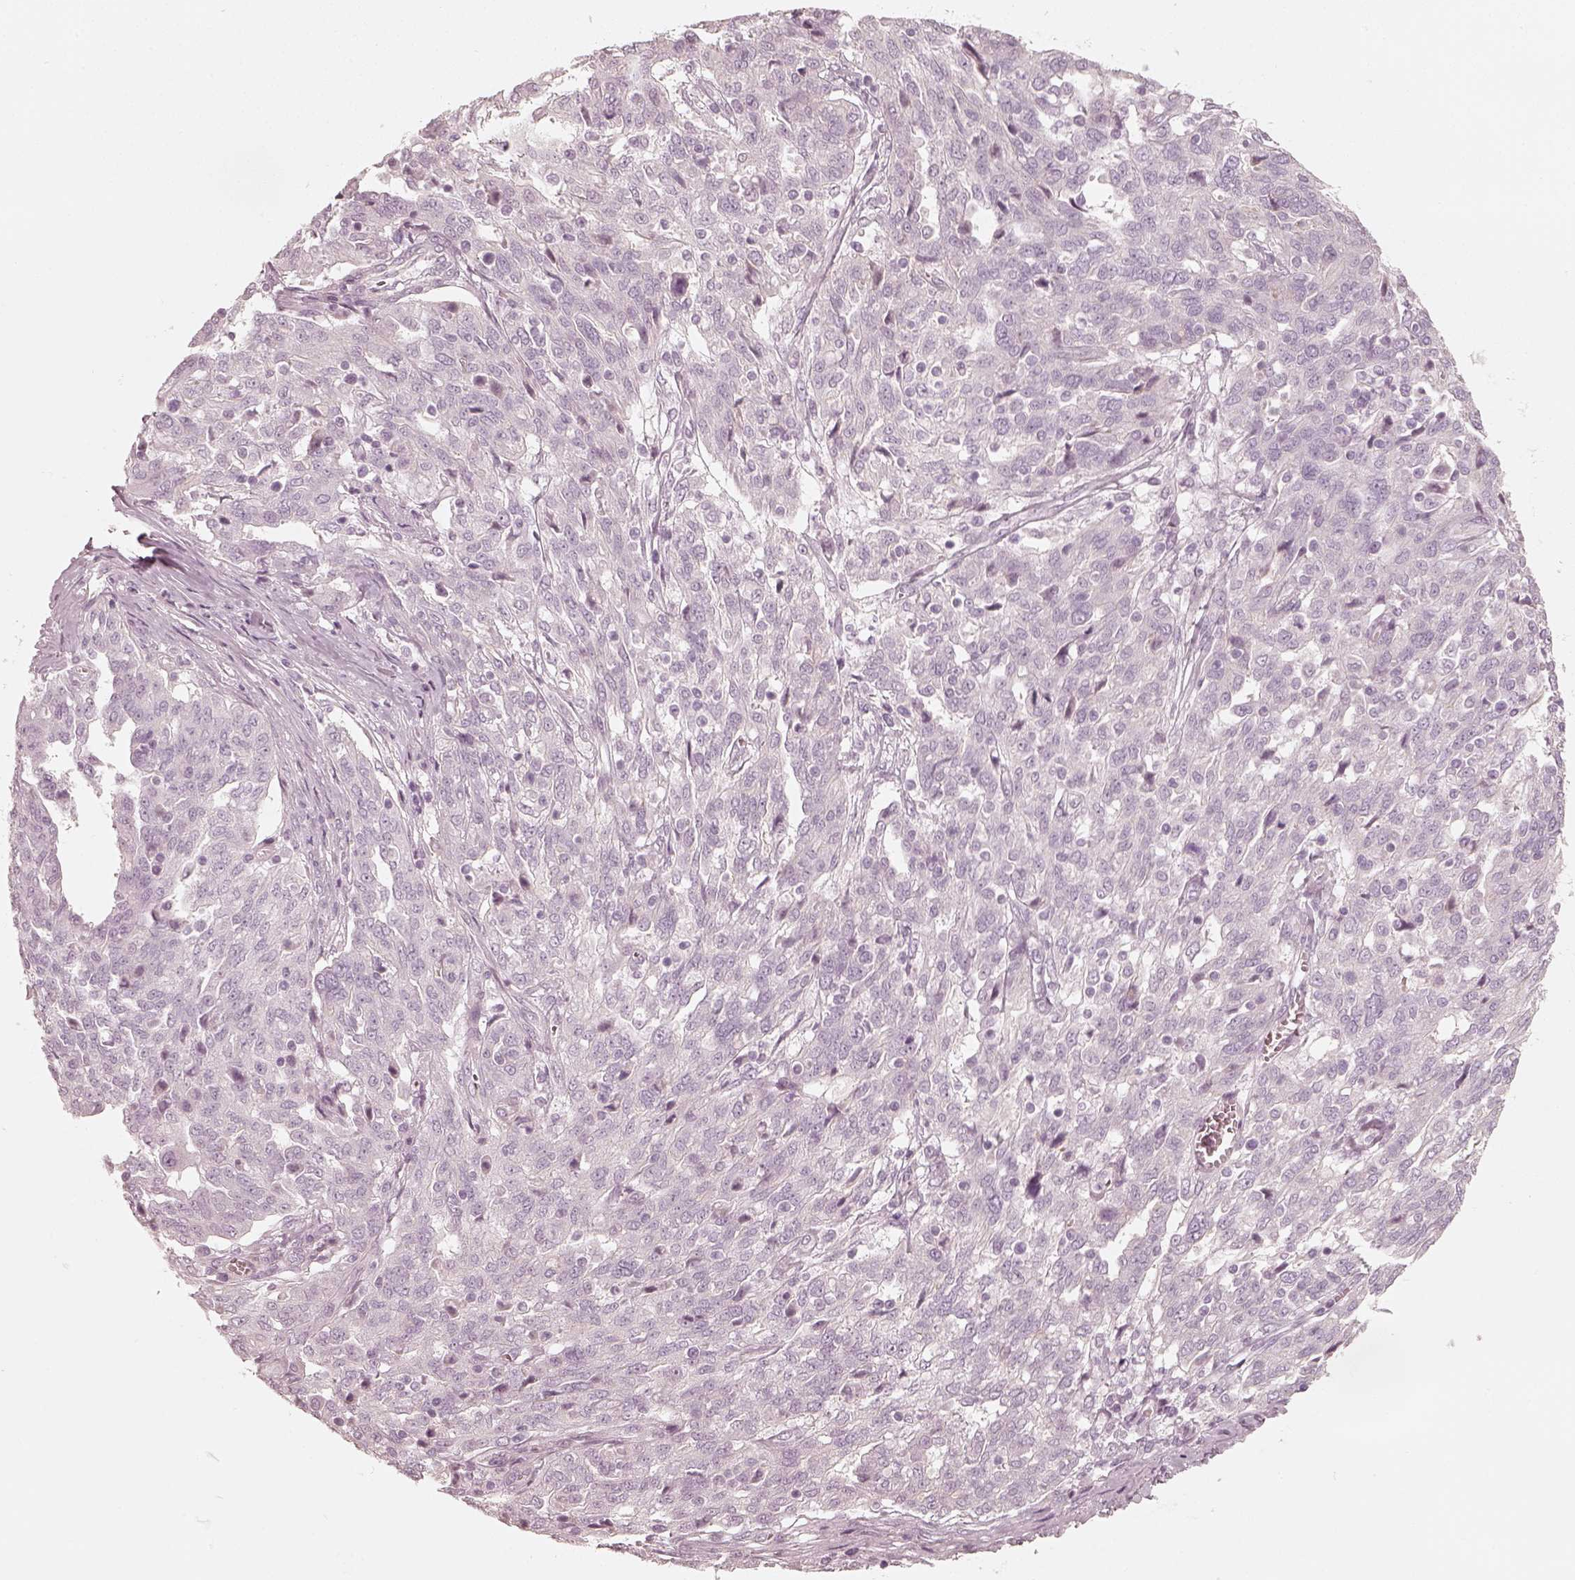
{"staining": {"intensity": "negative", "quantity": "none", "location": "none"}, "tissue": "ovarian cancer", "cell_type": "Tumor cells", "image_type": "cancer", "snomed": [{"axis": "morphology", "description": "Cystadenocarcinoma, serous, NOS"}, {"axis": "topography", "description": "Ovary"}], "caption": "DAB (3,3'-diaminobenzidine) immunohistochemical staining of ovarian cancer (serous cystadenocarcinoma) reveals no significant staining in tumor cells.", "gene": "SPATA24", "patient": {"sex": "female", "age": 67}}